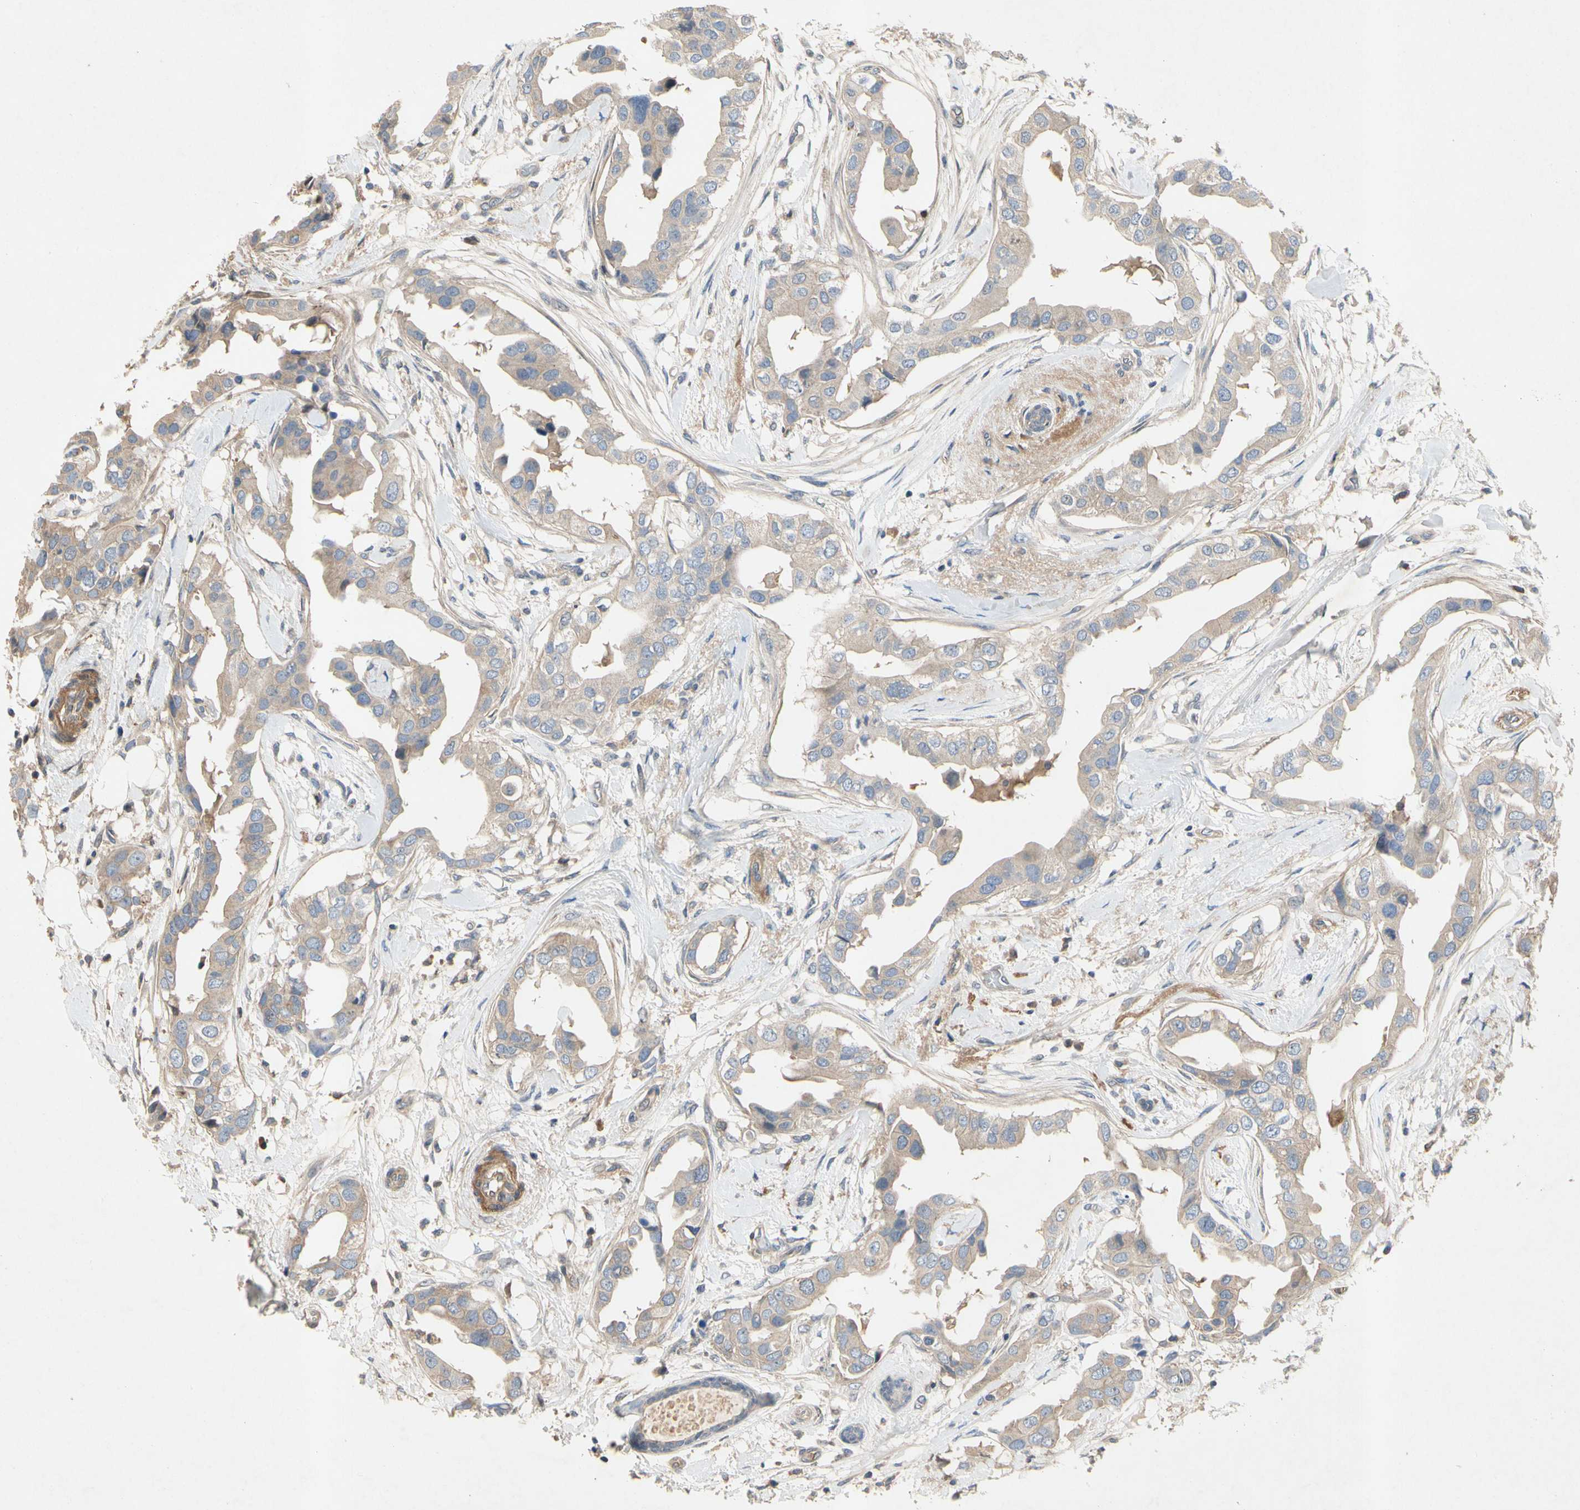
{"staining": {"intensity": "weak", "quantity": ">75%", "location": "cytoplasmic/membranous"}, "tissue": "breast cancer", "cell_type": "Tumor cells", "image_type": "cancer", "snomed": [{"axis": "morphology", "description": "Duct carcinoma"}, {"axis": "topography", "description": "Breast"}], "caption": "Tumor cells display weak cytoplasmic/membranous staining in about >75% of cells in intraductal carcinoma (breast).", "gene": "CRTAC1", "patient": {"sex": "female", "age": 40}}